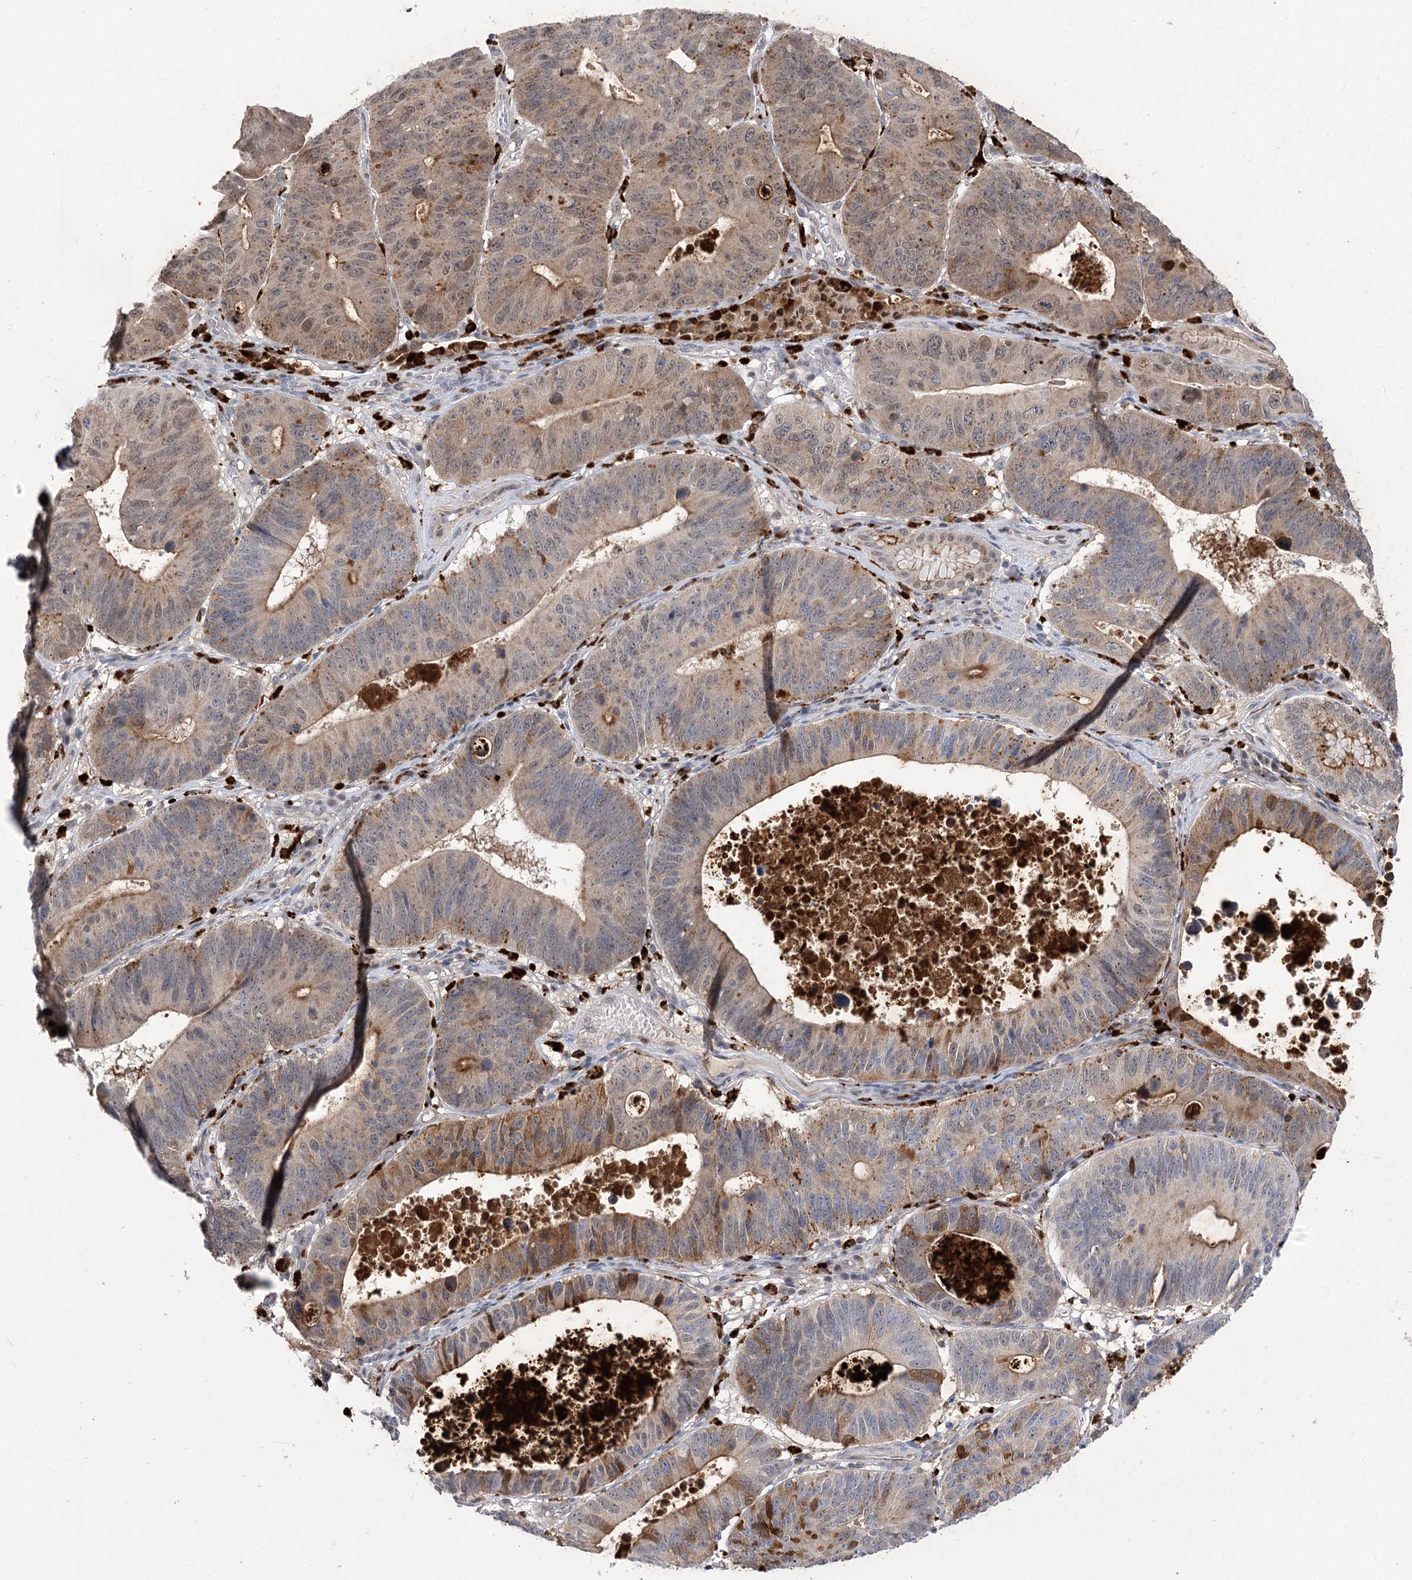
{"staining": {"intensity": "moderate", "quantity": "25%-75%", "location": "cytoplasmic/membranous,nuclear"}, "tissue": "stomach cancer", "cell_type": "Tumor cells", "image_type": "cancer", "snomed": [{"axis": "morphology", "description": "Adenocarcinoma, NOS"}, {"axis": "topography", "description": "Stomach"}], "caption": "Adenocarcinoma (stomach) tissue reveals moderate cytoplasmic/membranous and nuclear positivity in about 25%-75% of tumor cells", "gene": "SIAE", "patient": {"sex": "male", "age": 59}}